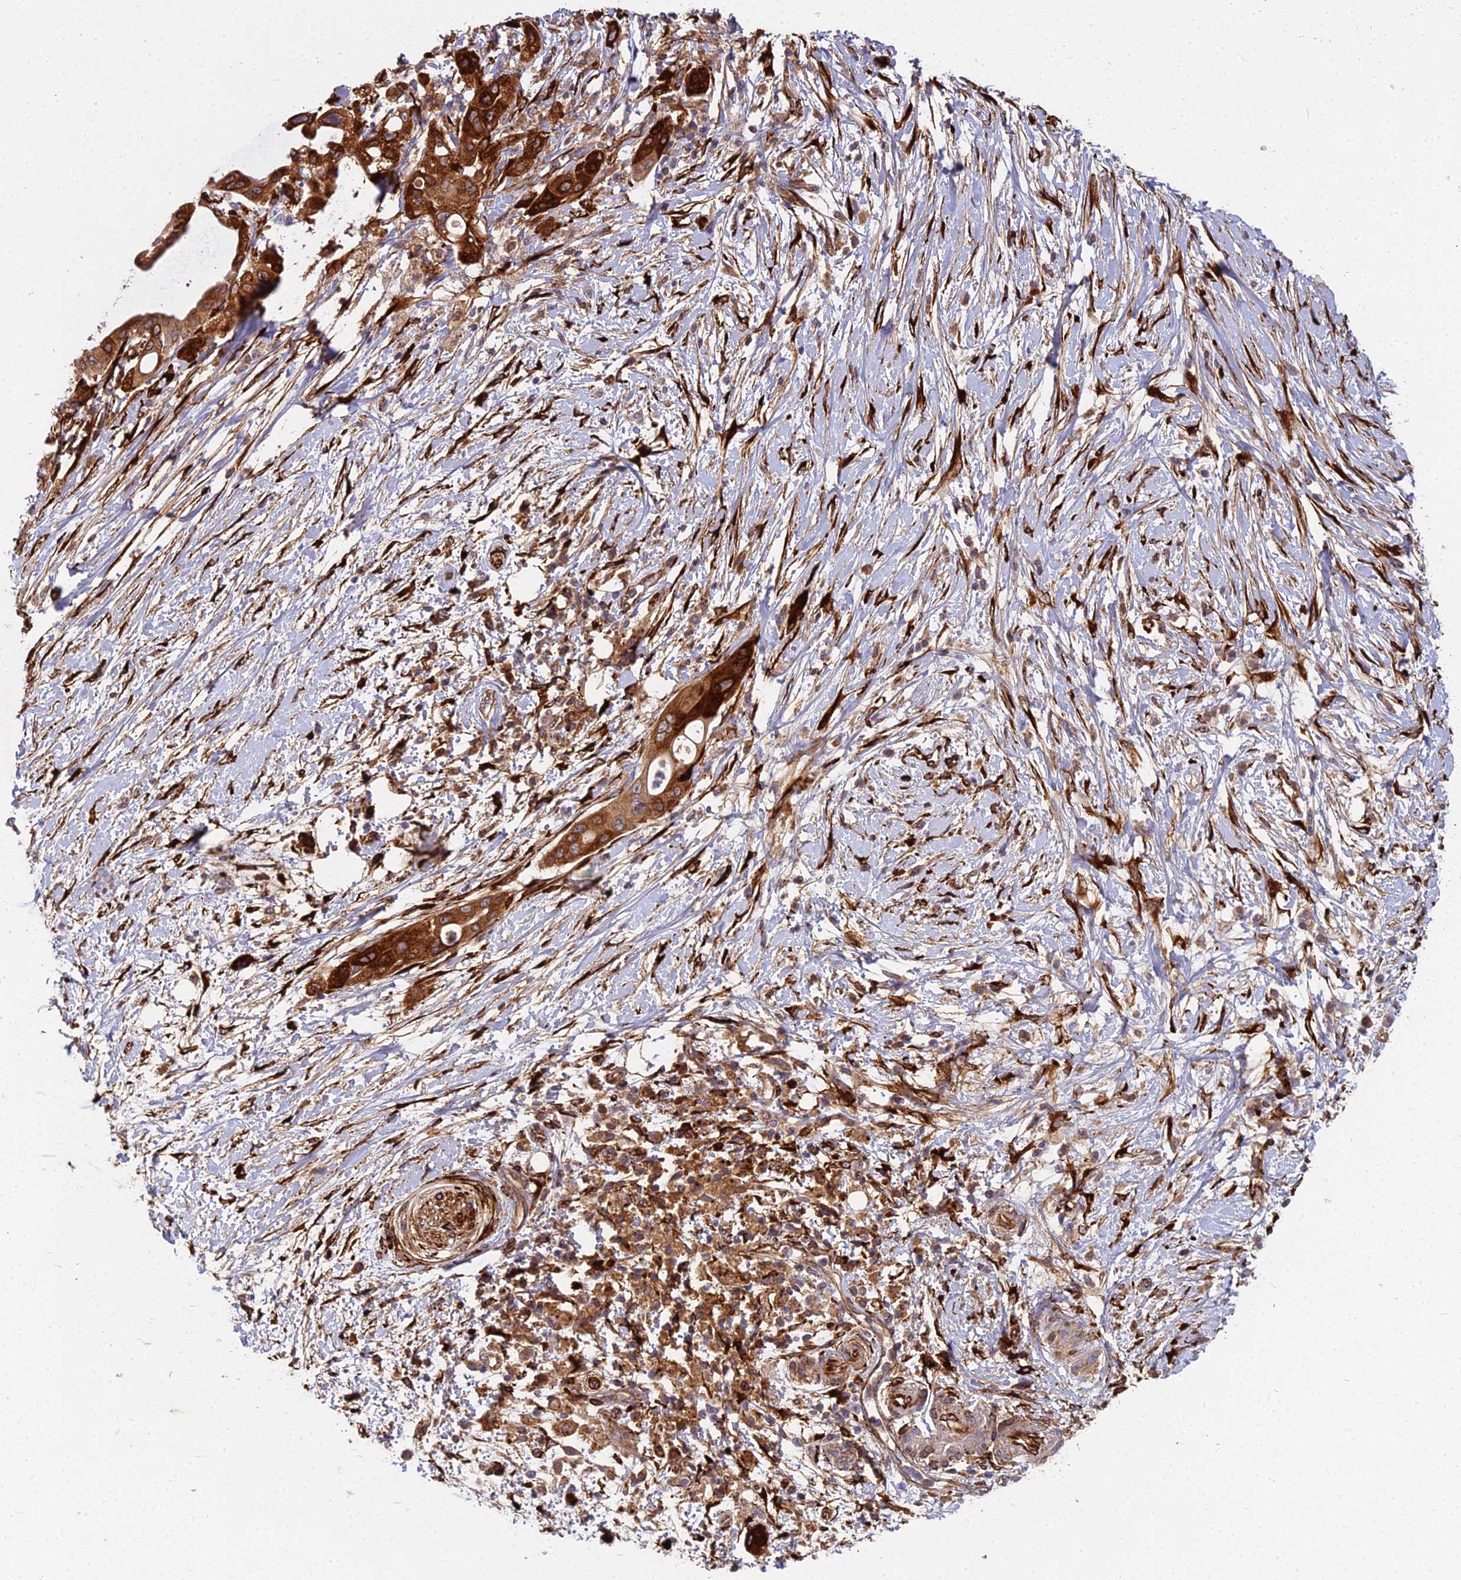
{"staining": {"intensity": "strong", "quantity": ">75%", "location": "cytoplasmic/membranous"}, "tissue": "pancreatic cancer", "cell_type": "Tumor cells", "image_type": "cancer", "snomed": [{"axis": "morphology", "description": "Adenocarcinoma, NOS"}, {"axis": "topography", "description": "Pancreas"}], "caption": "About >75% of tumor cells in human pancreatic cancer (adenocarcinoma) demonstrate strong cytoplasmic/membranous protein staining as visualized by brown immunohistochemical staining.", "gene": "NDUFAF7", "patient": {"sex": "male", "age": 68}}